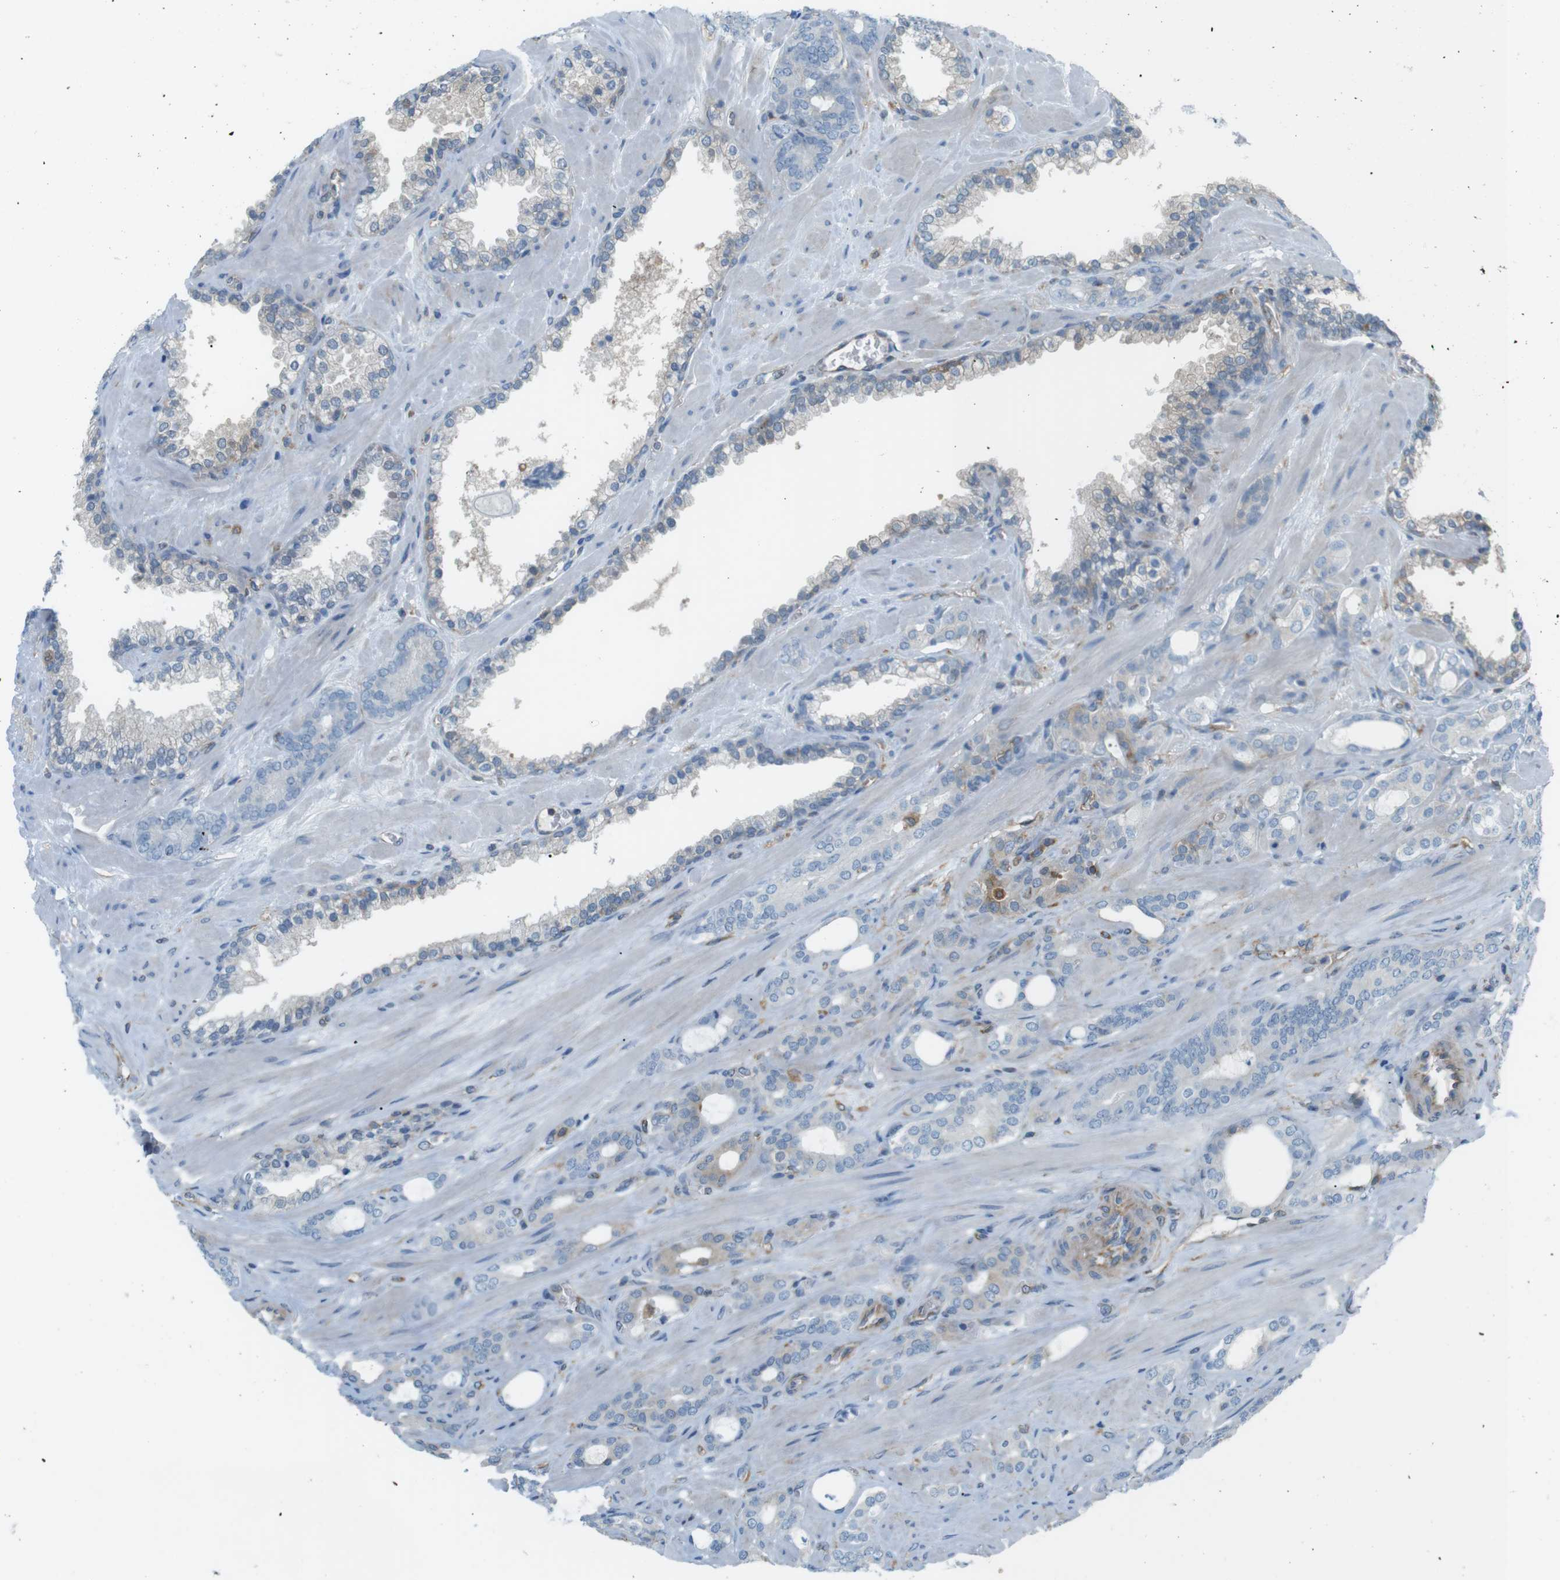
{"staining": {"intensity": "negative", "quantity": "none", "location": "none"}, "tissue": "prostate cancer", "cell_type": "Tumor cells", "image_type": "cancer", "snomed": [{"axis": "morphology", "description": "Adenocarcinoma, Low grade"}, {"axis": "topography", "description": "Prostate"}], "caption": "IHC photomicrograph of neoplastic tissue: low-grade adenocarcinoma (prostate) stained with DAB exhibits no significant protein staining in tumor cells.", "gene": "PEPD", "patient": {"sex": "male", "age": 63}}